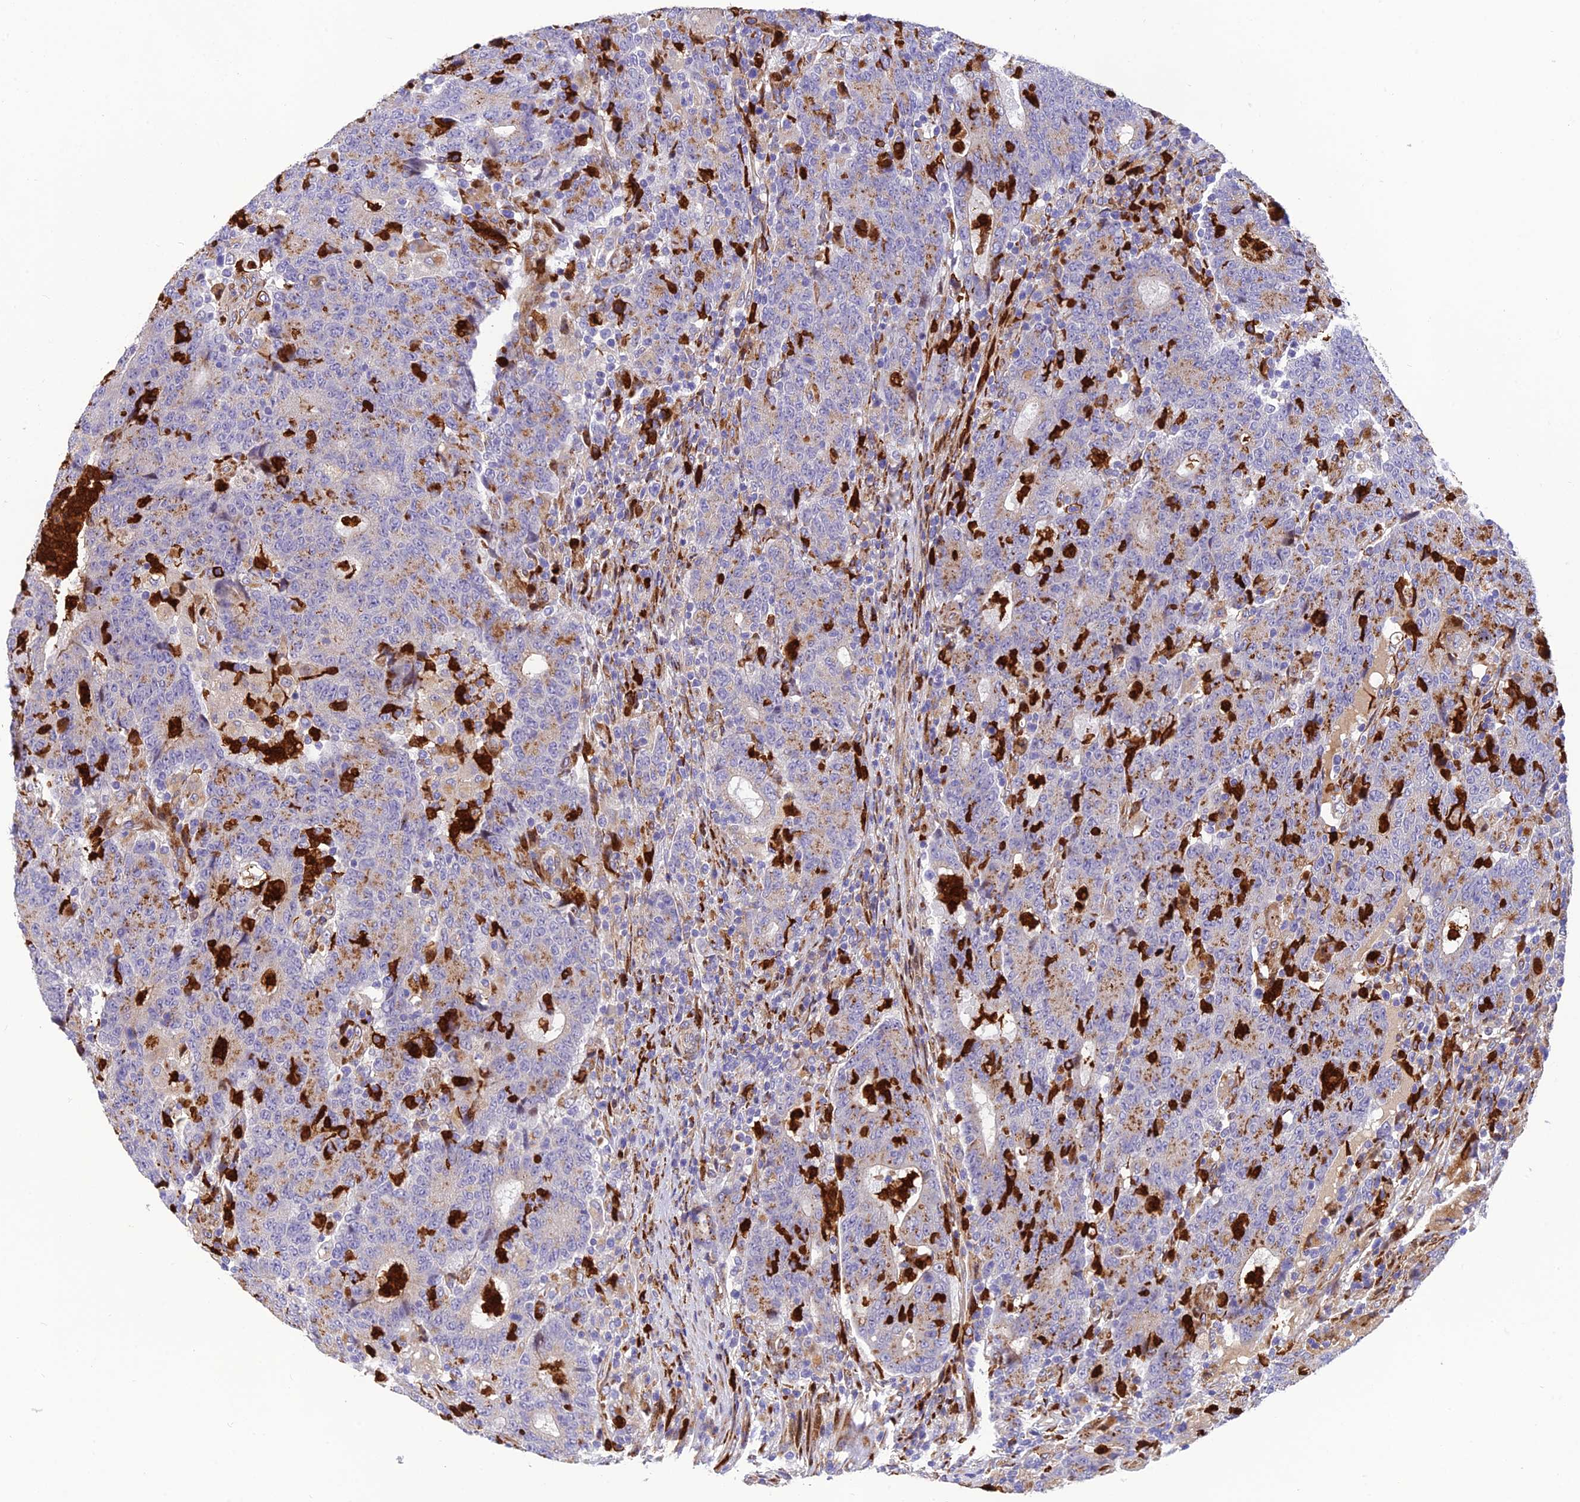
{"staining": {"intensity": "moderate", "quantity": "25%-75%", "location": "cytoplasmic/membranous"}, "tissue": "colorectal cancer", "cell_type": "Tumor cells", "image_type": "cancer", "snomed": [{"axis": "morphology", "description": "Adenocarcinoma, NOS"}, {"axis": "topography", "description": "Colon"}], "caption": "Tumor cells exhibit medium levels of moderate cytoplasmic/membranous staining in approximately 25%-75% of cells in colorectal cancer (adenocarcinoma).", "gene": "CPSF4L", "patient": {"sex": "female", "age": 75}}